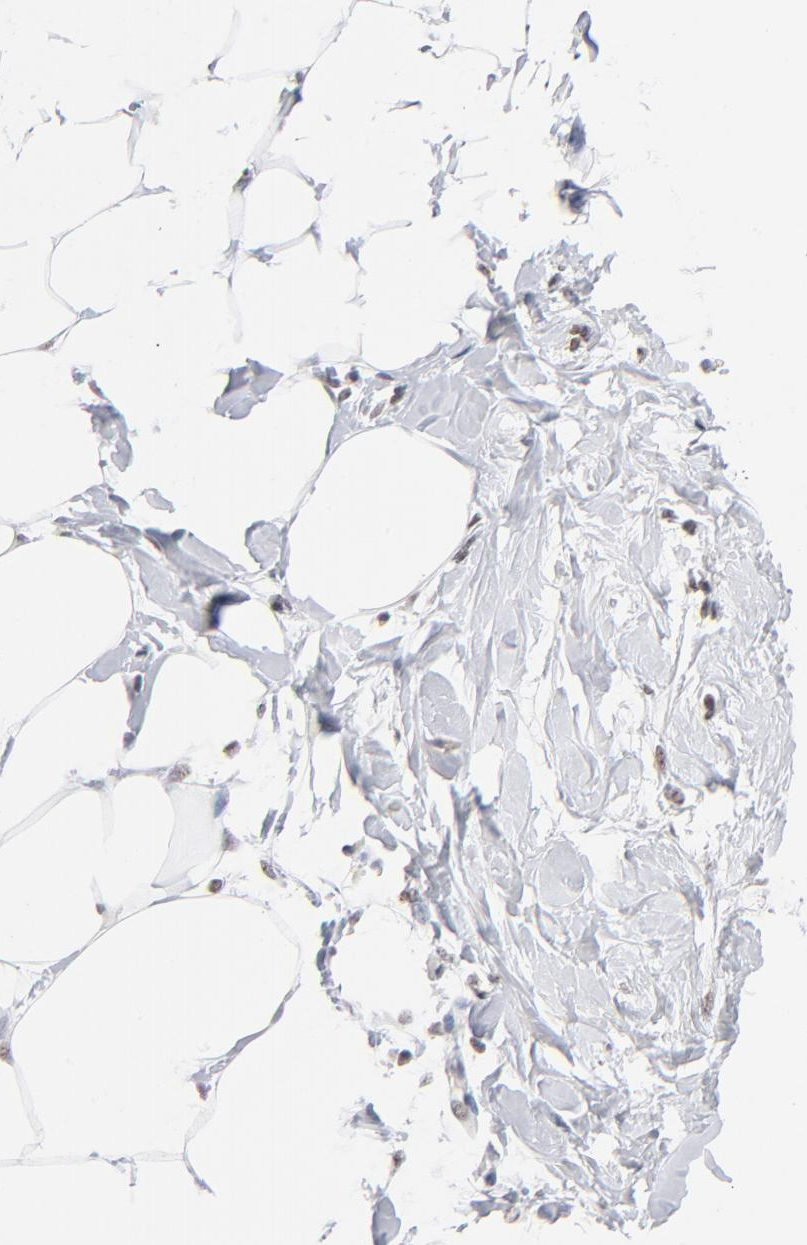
{"staining": {"intensity": "negative", "quantity": "none", "location": "none"}, "tissue": "breast", "cell_type": "Adipocytes", "image_type": "normal", "snomed": [{"axis": "morphology", "description": "Normal tissue, NOS"}, {"axis": "topography", "description": "Breast"}, {"axis": "topography", "description": "Adipose tissue"}], "caption": "DAB (3,3'-diaminobenzidine) immunohistochemical staining of benign breast displays no significant expression in adipocytes. The staining was performed using DAB (3,3'-diaminobenzidine) to visualize the protein expression in brown, while the nuclei were stained in blue with hematoxylin (Magnification: 20x).", "gene": "ZNF143", "patient": {"sex": "female", "age": 25}}